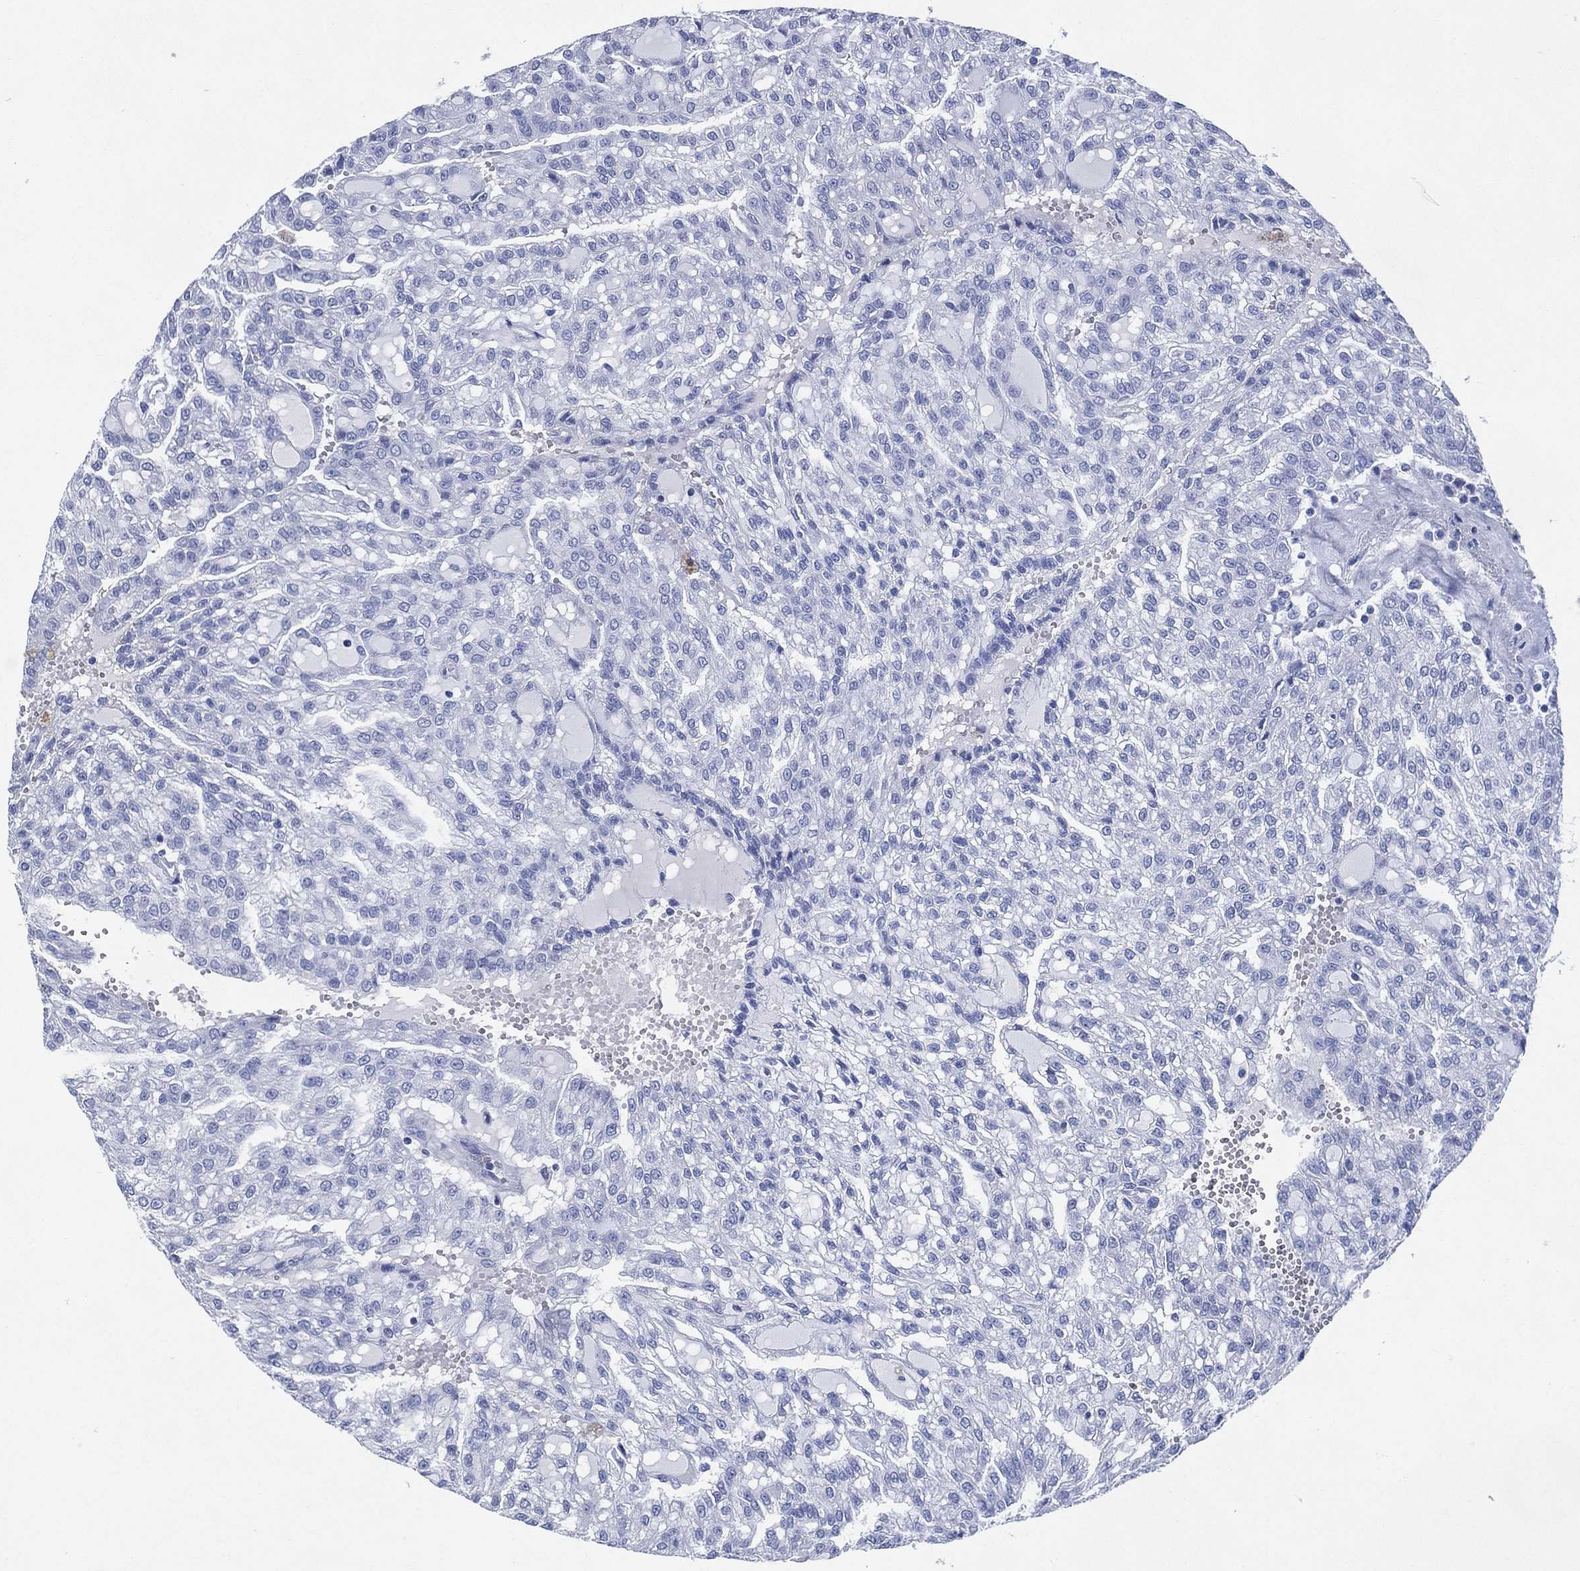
{"staining": {"intensity": "negative", "quantity": "none", "location": "none"}, "tissue": "renal cancer", "cell_type": "Tumor cells", "image_type": "cancer", "snomed": [{"axis": "morphology", "description": "Adenocarcinoma, NOS"}, {"axis": "topography", "description": "Kidney"}], "caption": "Renal cancer was stained to show a protein in brown. There is no significant positivity in tumor cells.", "gene": "SIGLECL1", "patient": {"sex": "male", "age": 63}}